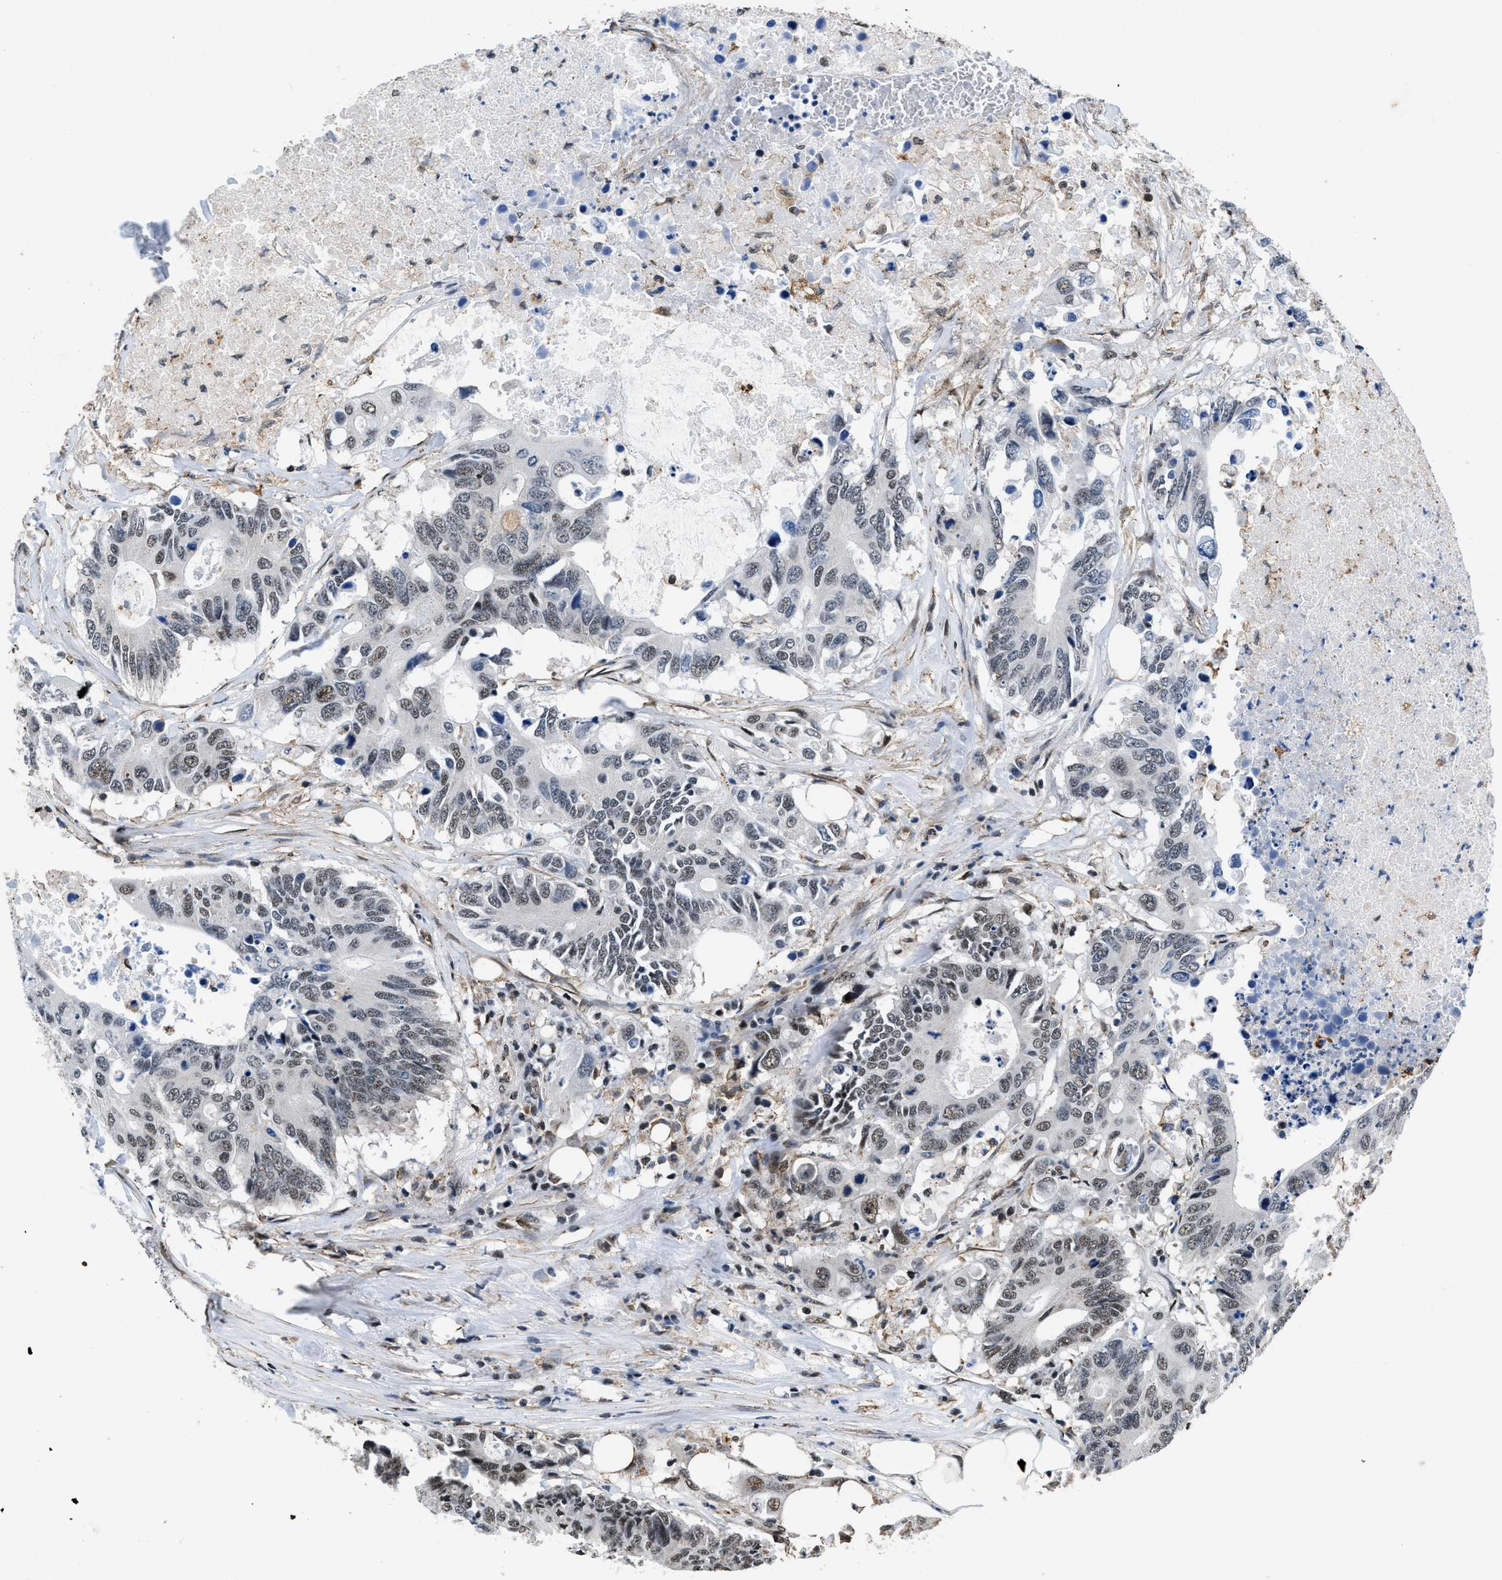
{"staining": {"intensity": "moderate", "quantity": "25%-75%", "location": "nuclear"}, "tissue": "colorectal cancer", "cell_type": "Tumor cells", "image_type": "cancer", "snomed": [{"axis": "morphology", "description": "Adenocarcinoma, NOS"}, {"axis": "topography", "description": "Colon"}], "caption": "A micrograph of adenocarcinoma (colorectal) stained for a protein reveals moderate nuclear brown staining in tumor cells. Using DAB (3,3'-diaminobenzidine) (brown) and hematoxylin (blue) stains, captured at high magnification using brightfield microscopy.", "gene": "HNRNPH2", "patient": {"sex": "male", "age": 71}}